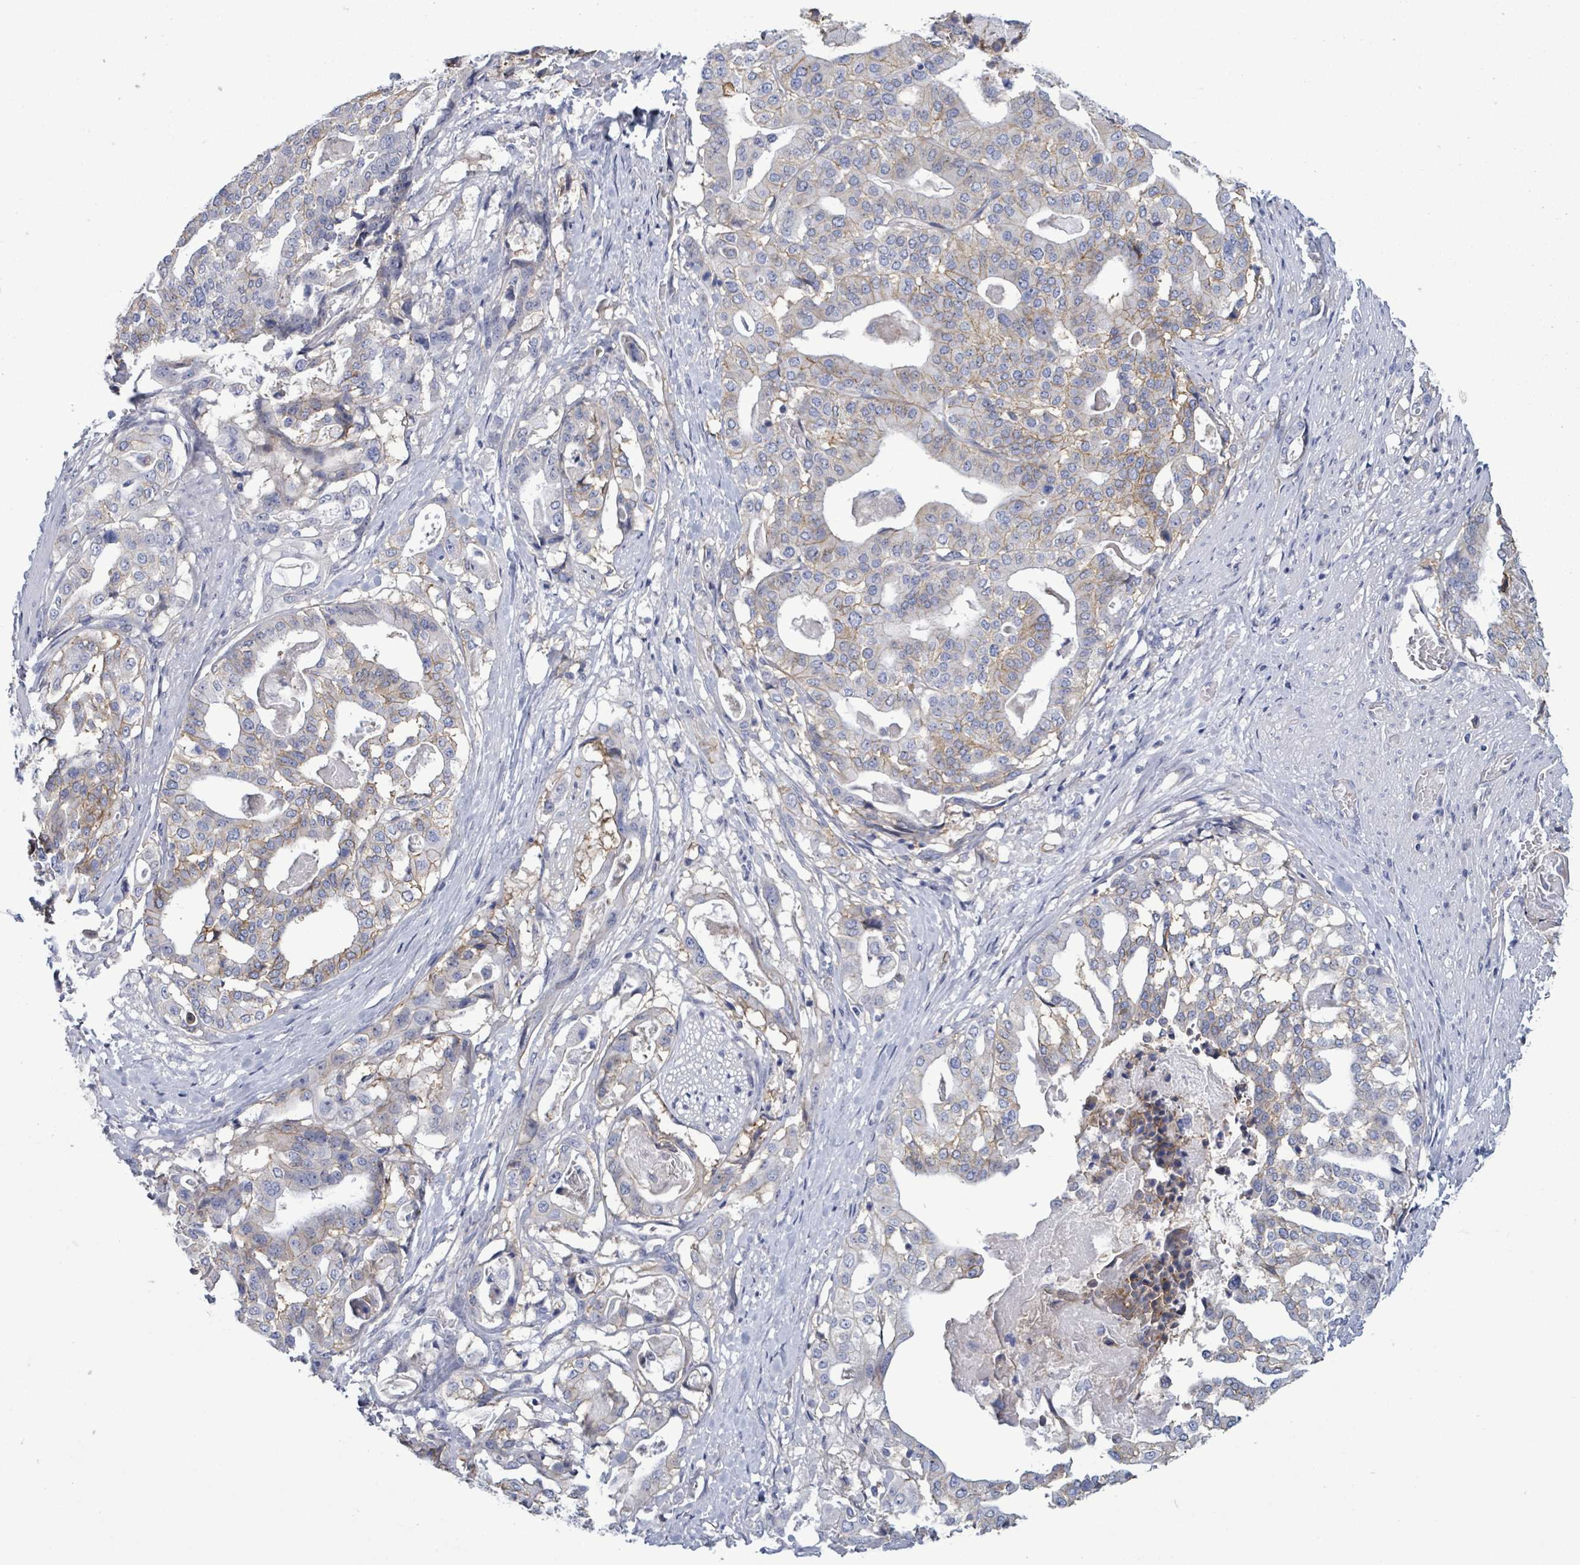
{"staining": {"intensity": "moderate", "quantity": "<25%", "location": "cytoplasmic/membranous"}, "tissue": "stomach cancer", "cell_type": "Tumor cells", "image_type": "cancer", "snomed": [{"axis": "morphology", "description": "Adenocarcinoma, NOS"}, {"axis": "topography", "description": "Stomach"}], "caption": "High-magnification brightfield microscopy of stomach cancer (adenocarcinoma) stained with DAB (brown) and counterstained with hematoxylin (blue). tumor cells exhibit moderate cytoplasmic/membranous expression is present in approximately<25% of cells. The staining was performed using DAB (3,3'-diaminobenzidine), with brown indicating positive protein expression. Nuclei are stained blue with hematoxylin.", "gene": "BSG", "patient": {"sex": "male", "age": 48}}